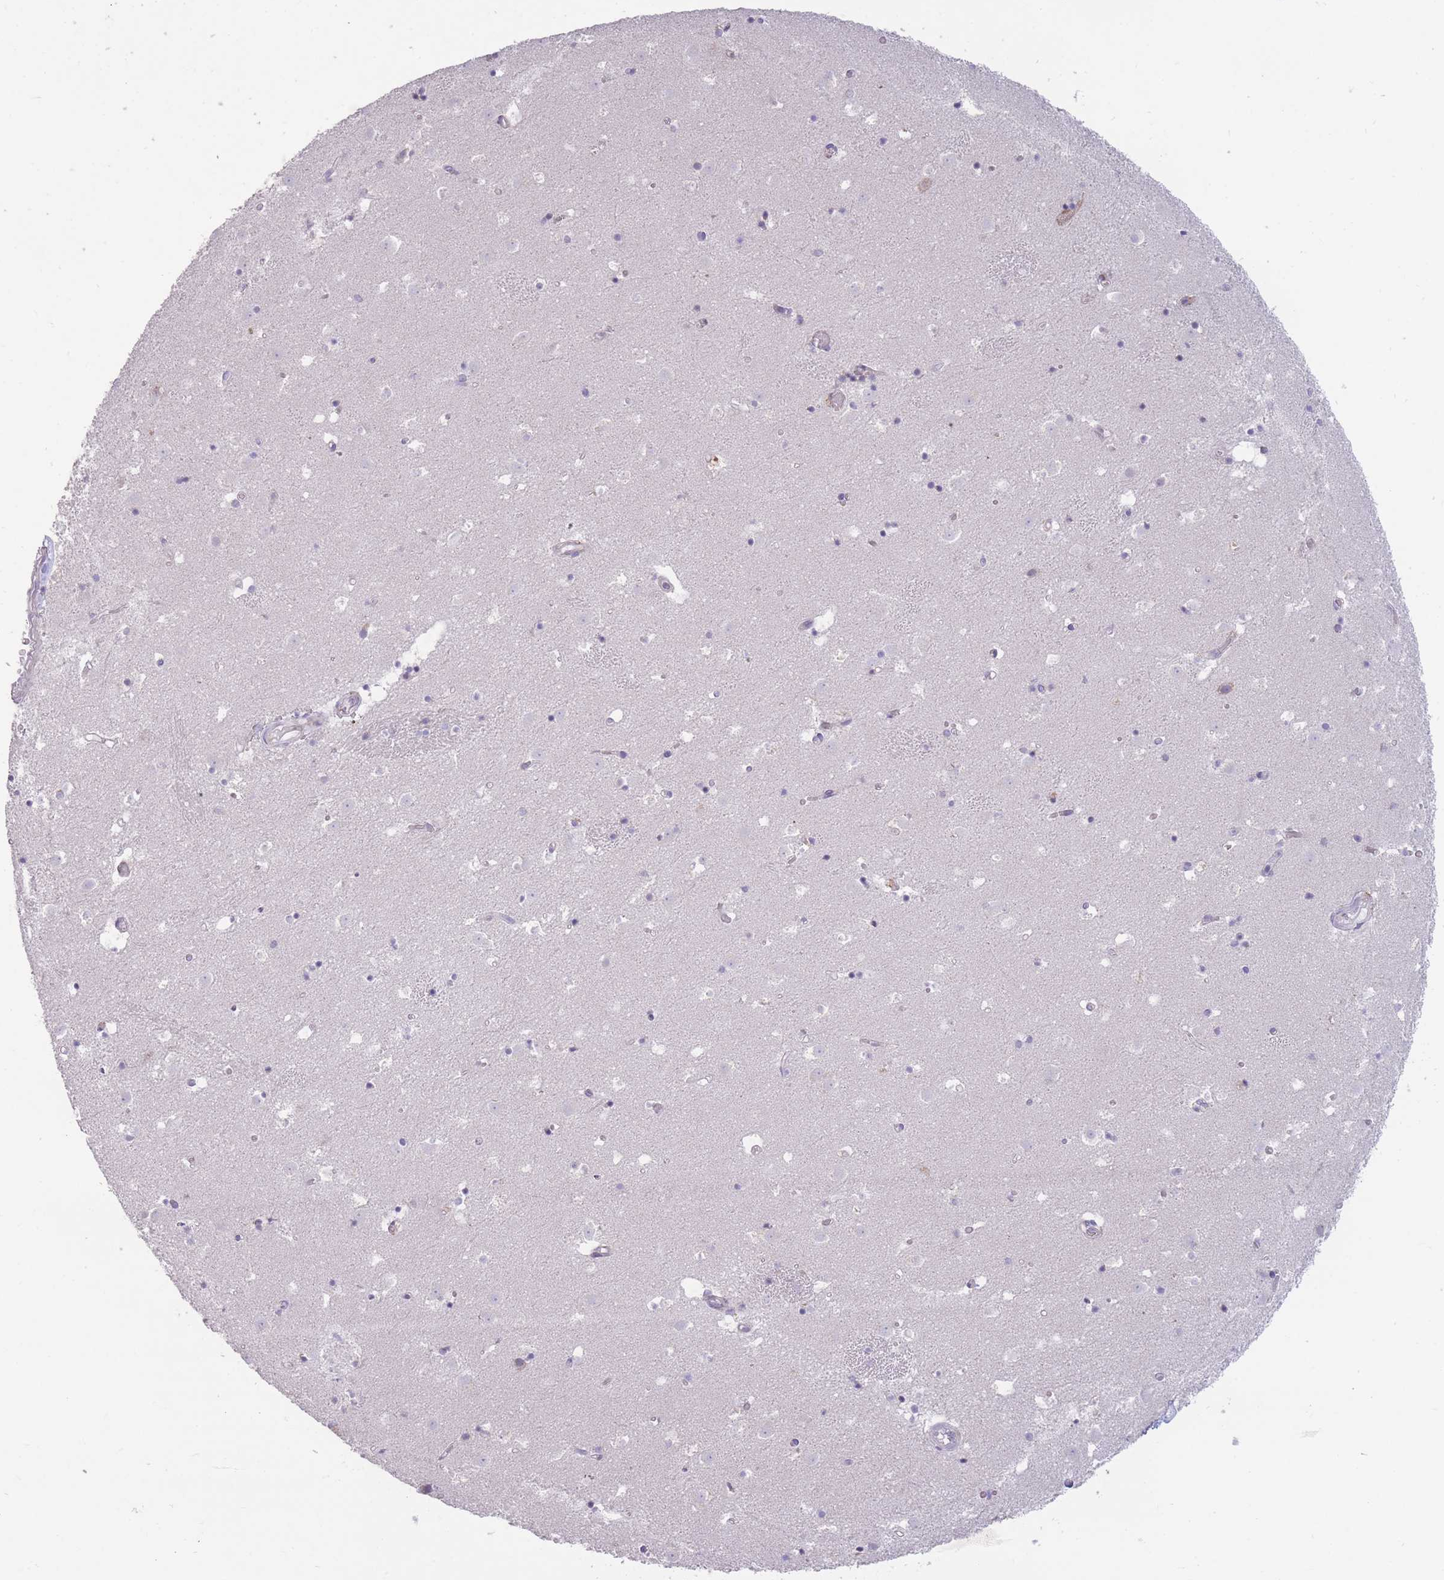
{"staining": {"intensity": "negative", "quantity": "none", "location": "none"}, "tissue": "caudate", "cell_type": "Glial cells", "image_type": "normal", "snomed": [{"axis": "morphology", "description": "Normal tissue, NOS"}, {"axis": "topography", "description": "Lateral ventricle wall"}], "caption": "DAB (3,3'-diaminobenzidine) immunohistochemical staining of unremarkable human caudate demonstrates no significant staining in glial cells.", "gene": "TRAPPC5", "patient": {"sex": "male", "age": 25}}